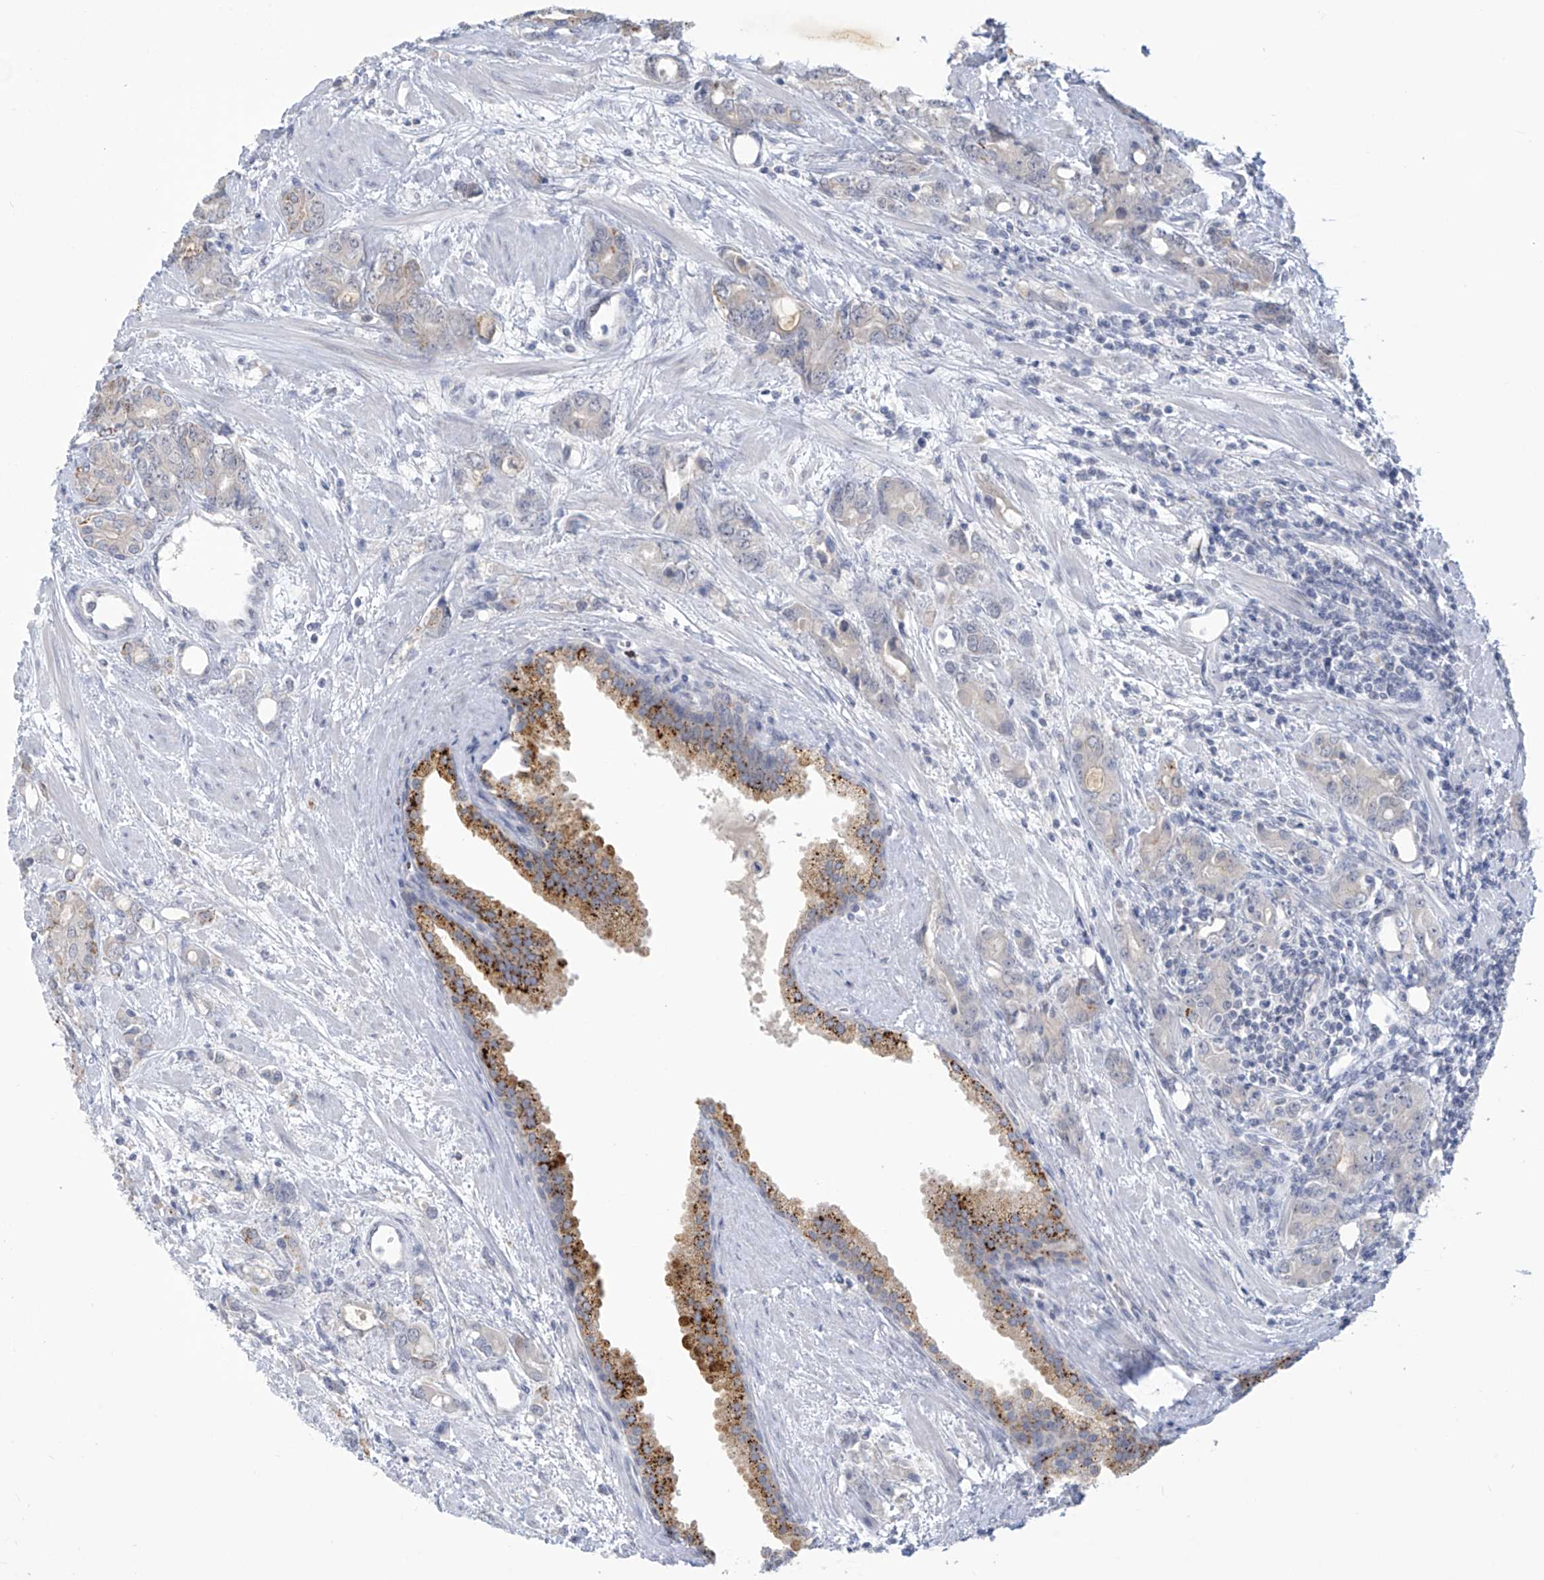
{"staining": {"intensity": "moderate", "quantity": "<25%", "location": "cytoplasmic/membranous"}, "tissue": "prostate cancer", "cell_type": "Tumor cells", "image_type": "cancer", "snomed": [{"axis": "morphology", "description": "Adenocarcinoma, High grade"}, {"axis": "topography", "description": "Prostate"}], "caption": "Prostate cancer stained for a protein (brown) exhibits moderate cytoplasmic/membranous positive positivity in approximately <25% of tumor cells.", "gene": "IBA57", "patient": {"sex": "male", "age": 62}}